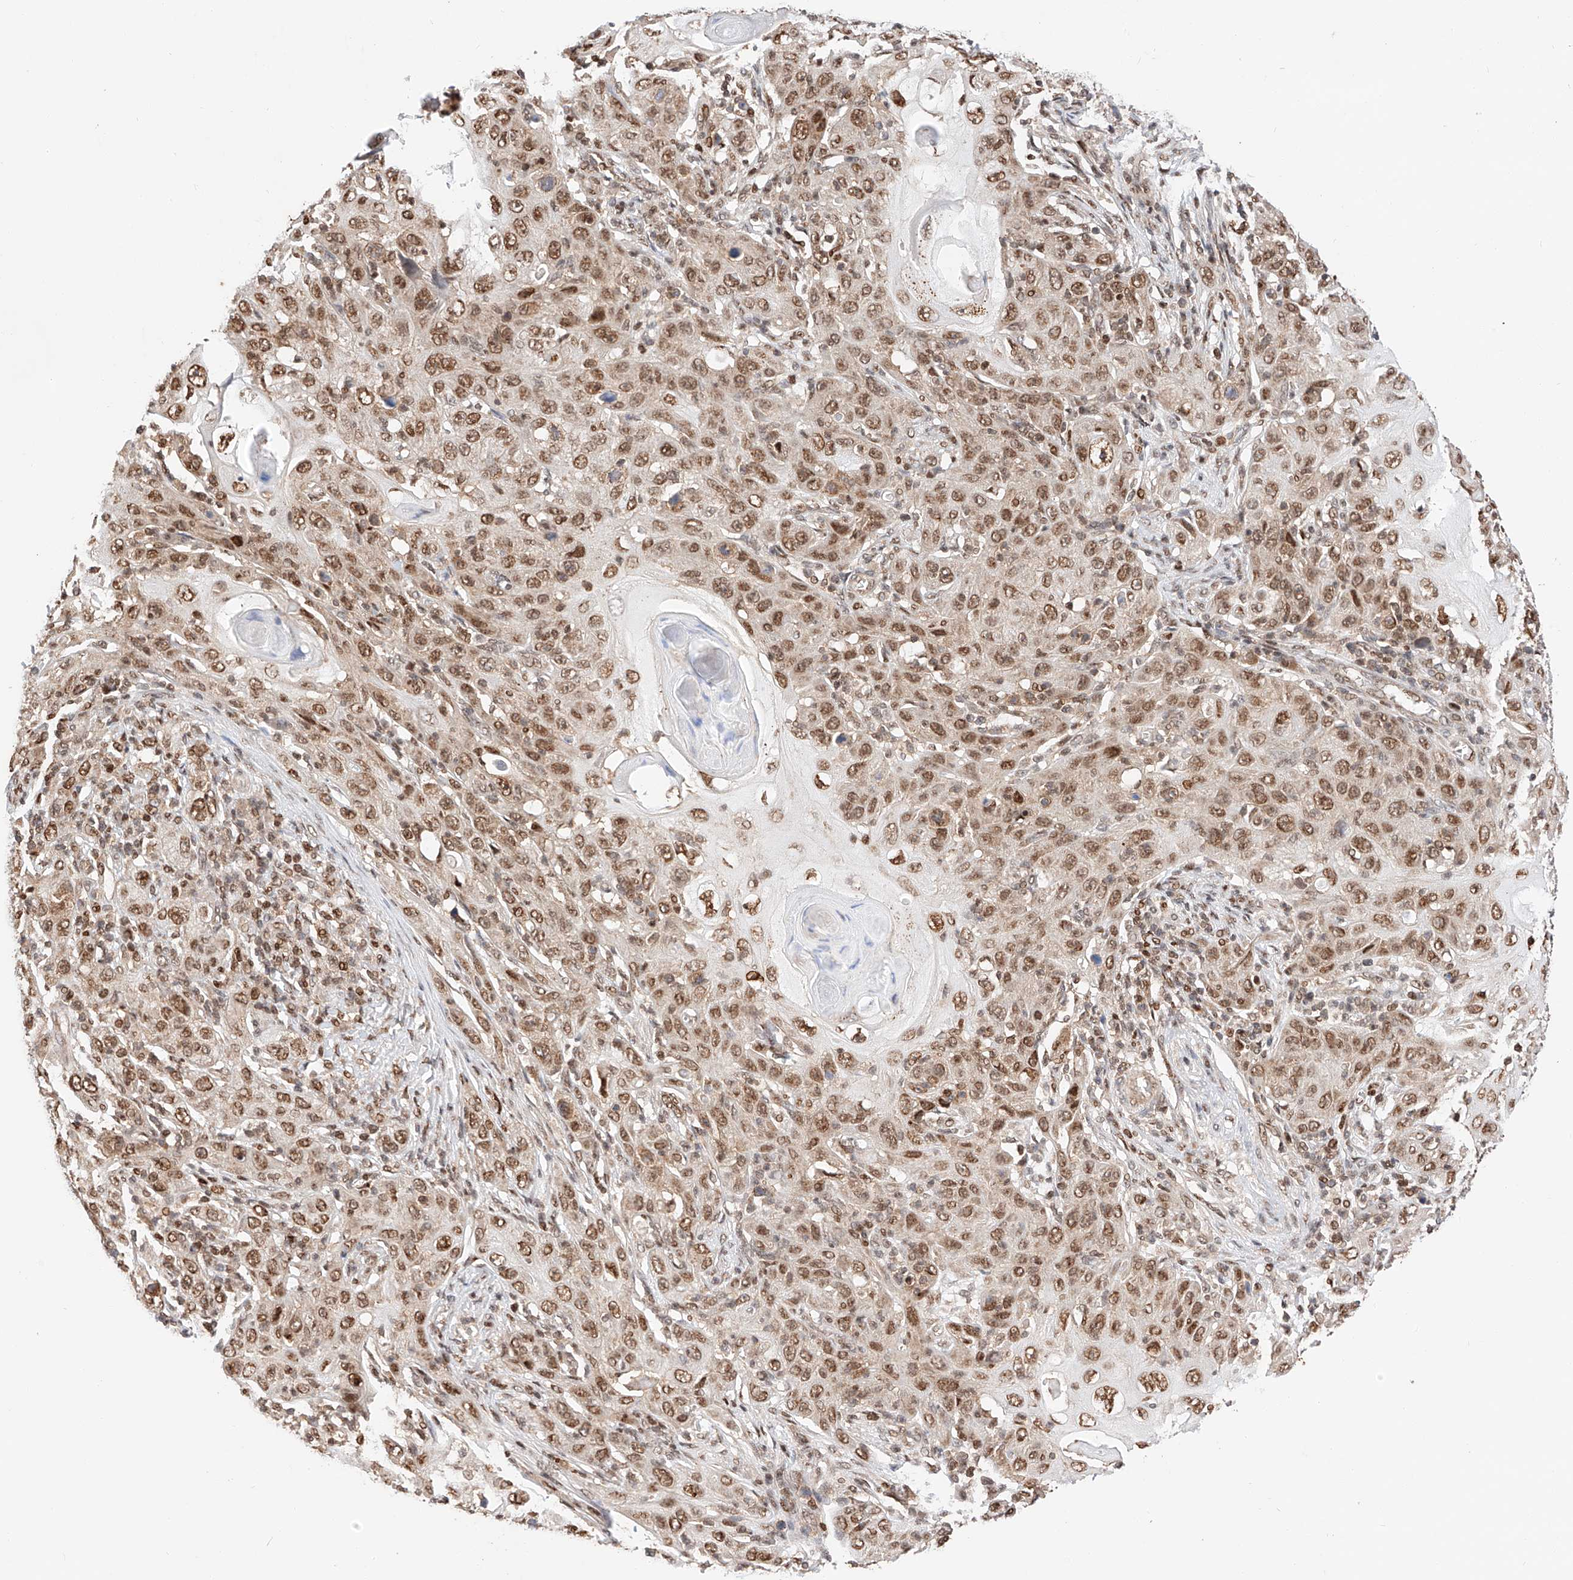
{"staining": {"intensity": "moderate", "quantity": ">75%", "location": "nuclear"}, "tissue": "skin cancer", "cell_type": "Tumor cells", "image_type": "cancer", "snomed": [{"axis": "morphology", "description": "Squamous cell carcinoma, NOS"}, {"axis": "topography", "description": "Skin"}], "caption": "A photomicrograph showing moderate nuclear staining in about >75% of tumor cells in skin cancer, as visualized by brown immunohistochemical staining.", "gene": "HDAC9", "patient": {"sex": "female", "age": 88}}